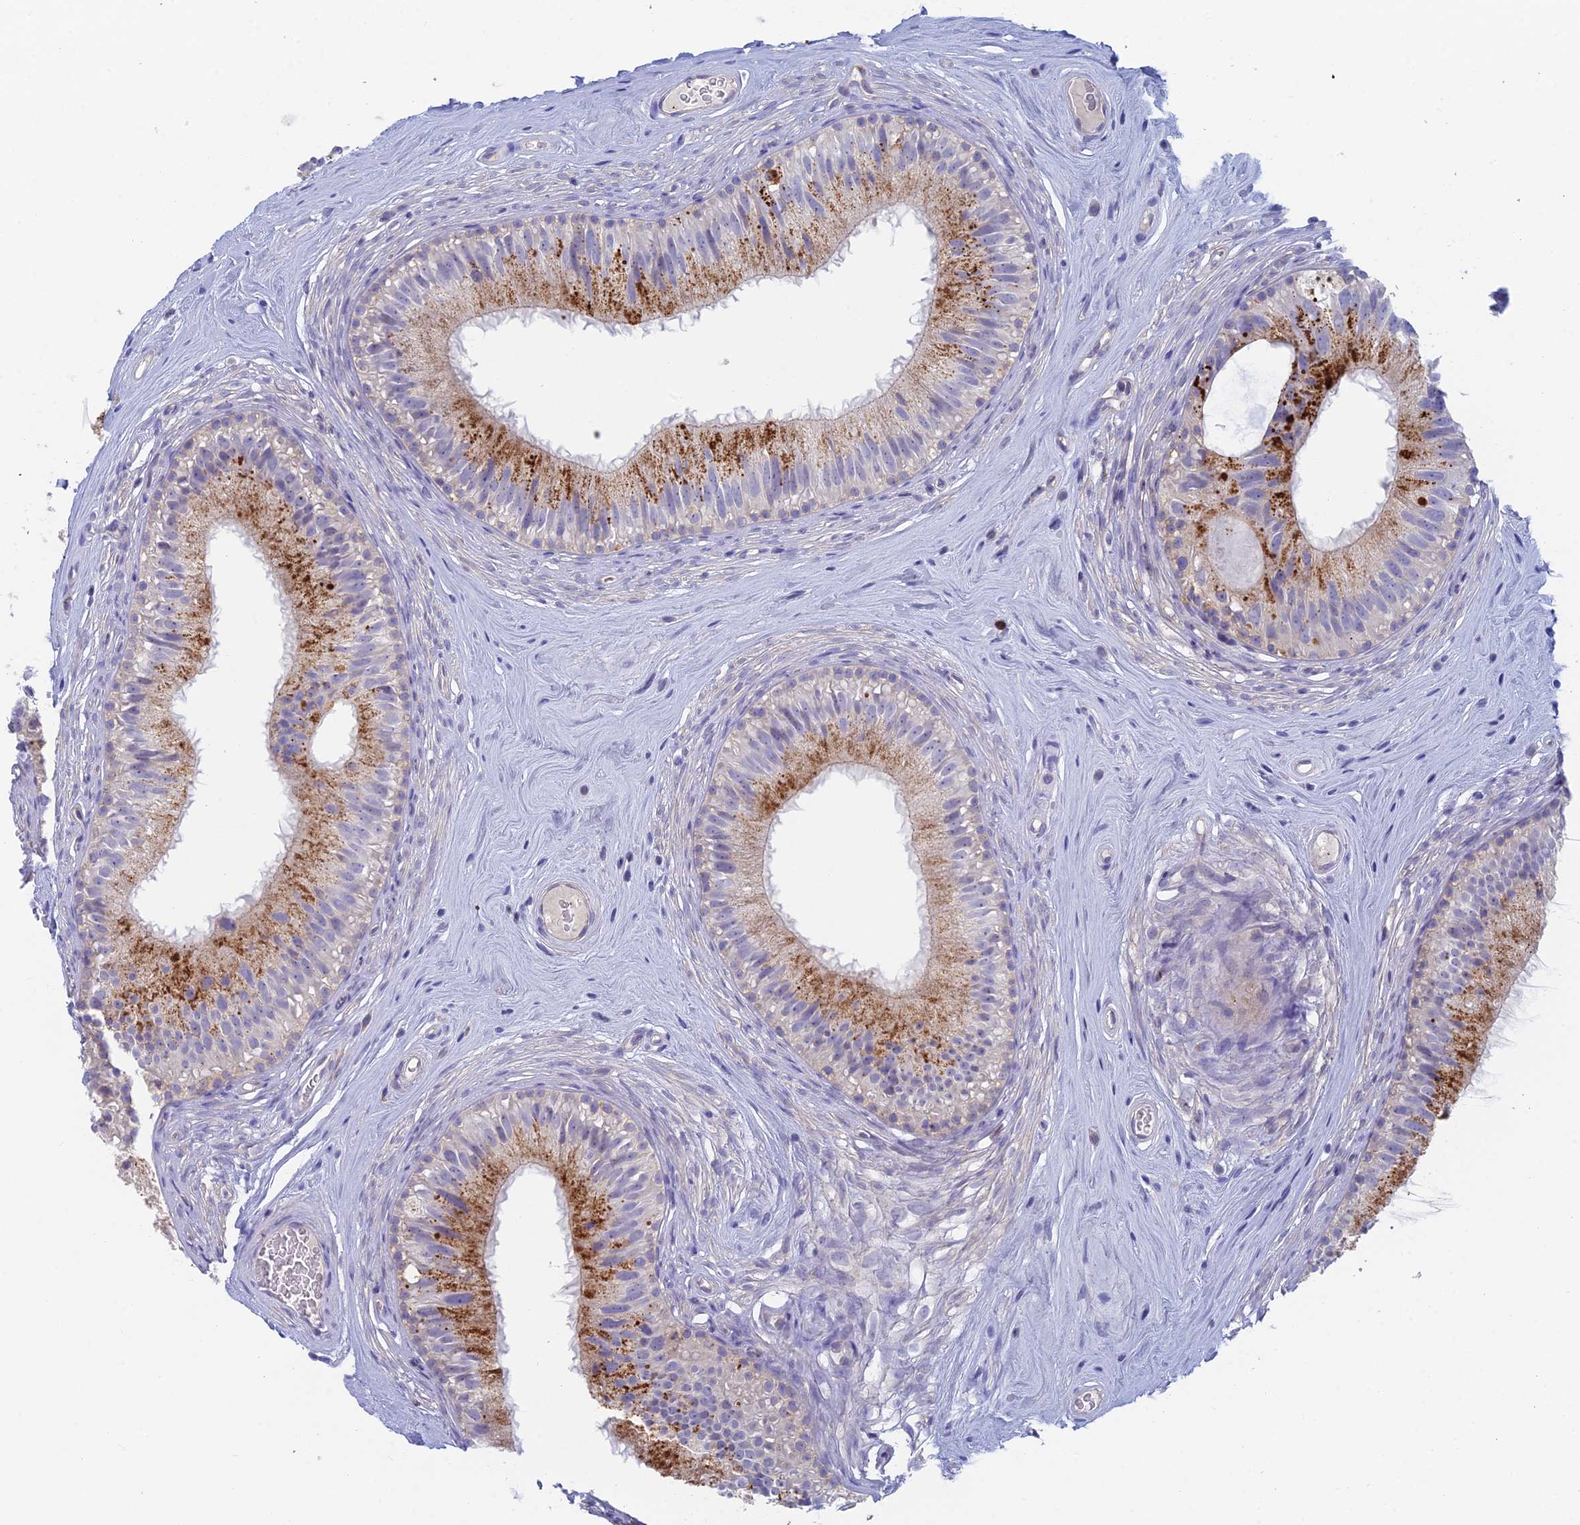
{"staining": {"intensity": "moderate", "quantity": "25%-75%", "location": "cytoplasmic/membranous"}, "tissue": "epididymis", "cell_type": "Glandular cells", "image_type": "normal", "snomed": [{"axis": "morphology", "description": "Normal tissue, NOS"}, {"axis": "topography", "description": "Epididymis"}], "caption": "The micrograph exhibits immunohistochemical staining of unremarkable epididymis. There is moderate cytoplasmic/membranous staining is appreciated in about 25%-75% of glandular cells.", "gene": "STRN4", "patient": {"sex": "male", "age": 45}}